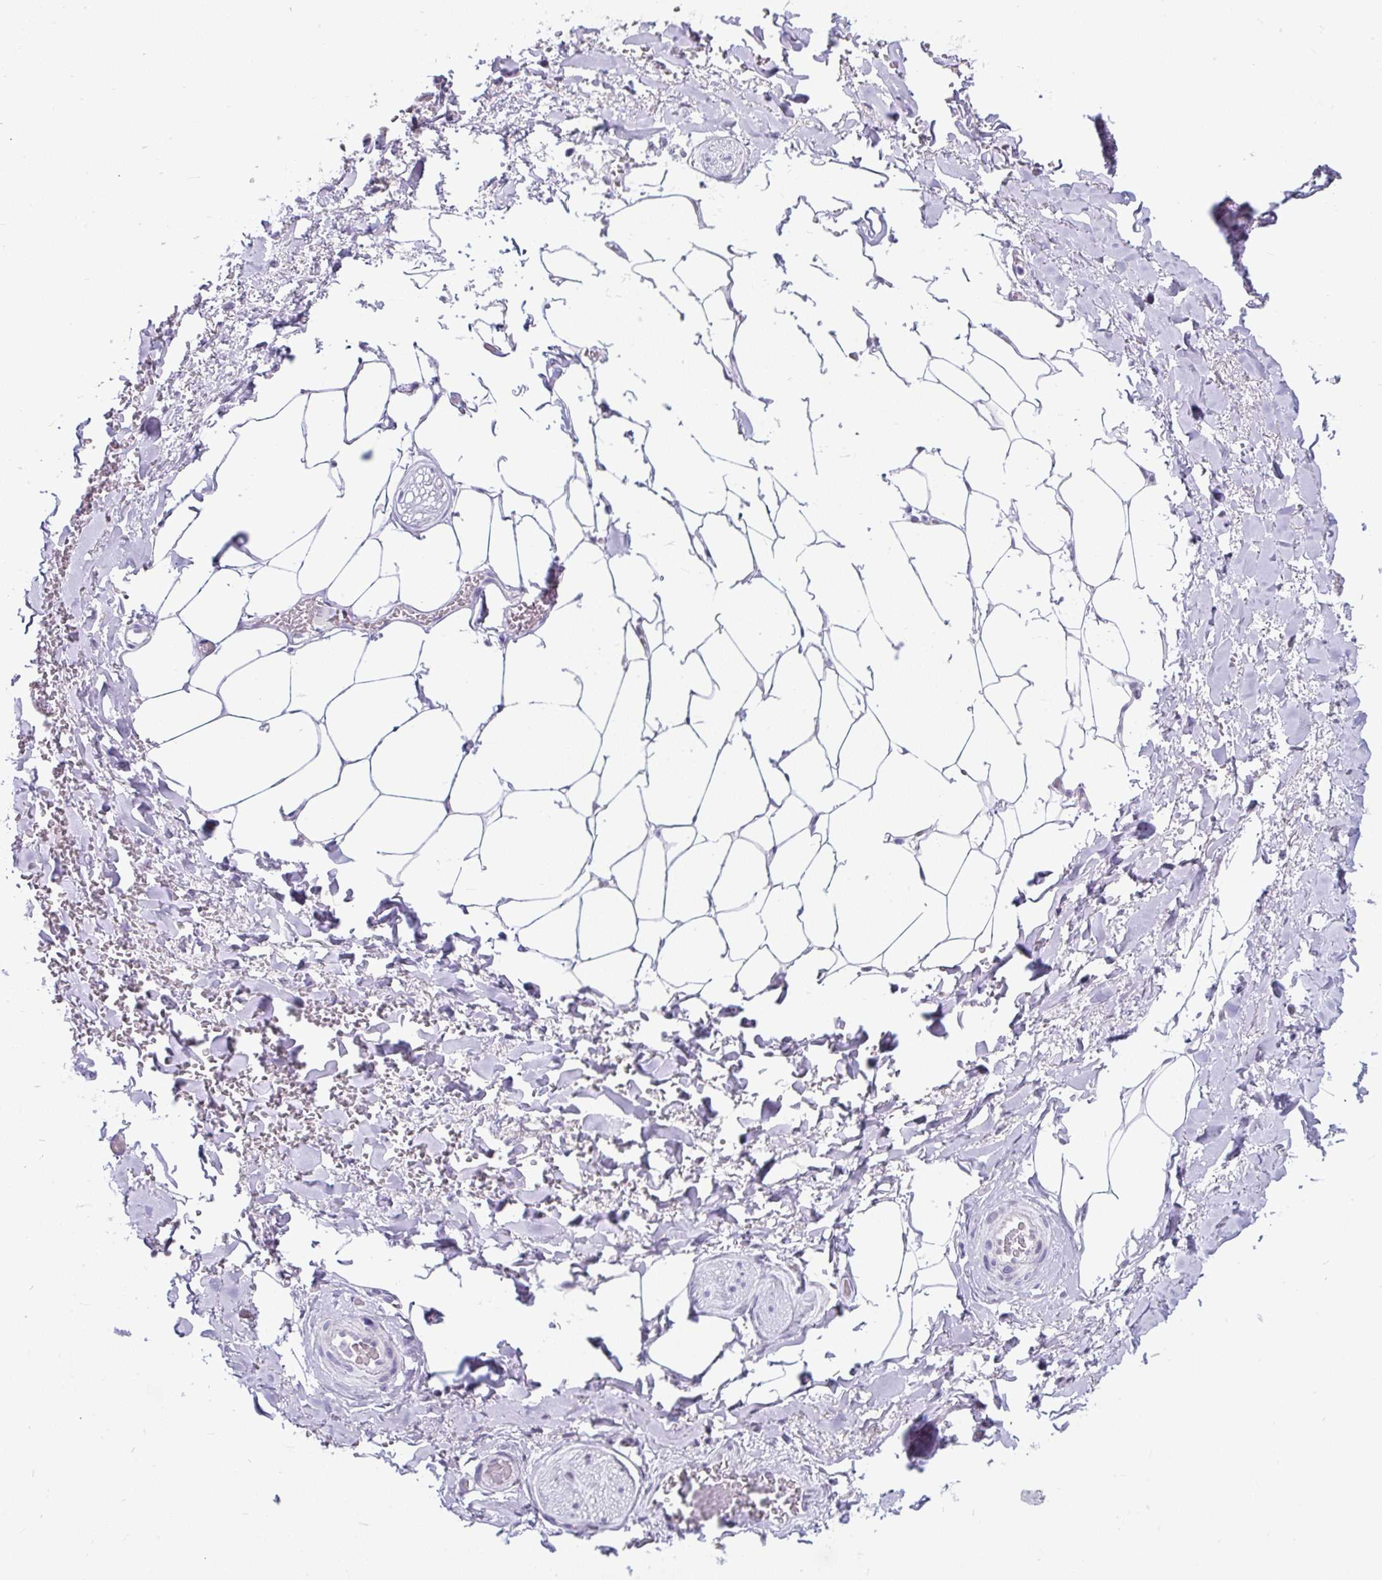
{"staining": {"intensity": "negative", "quantity": "none", "location": "none"}, "tissue": "adipose tissue", "cell_type": "Adipocytes", "image_type": "normal", "snomed": [{"axis": "morphology", "description": "Normal tissue, NOS"}, {"axis": "topography", "description": "Vagina"}, {"axis": "topography", "description": "Peripheral nerve tissue"}], "caption": "The image demonstrates no significant positivity in adipocytes of adipose tissue. Nuclei are stained in blue.", "gene": "PLCXD2", "patient": {"sex": "female", "age": 71}}